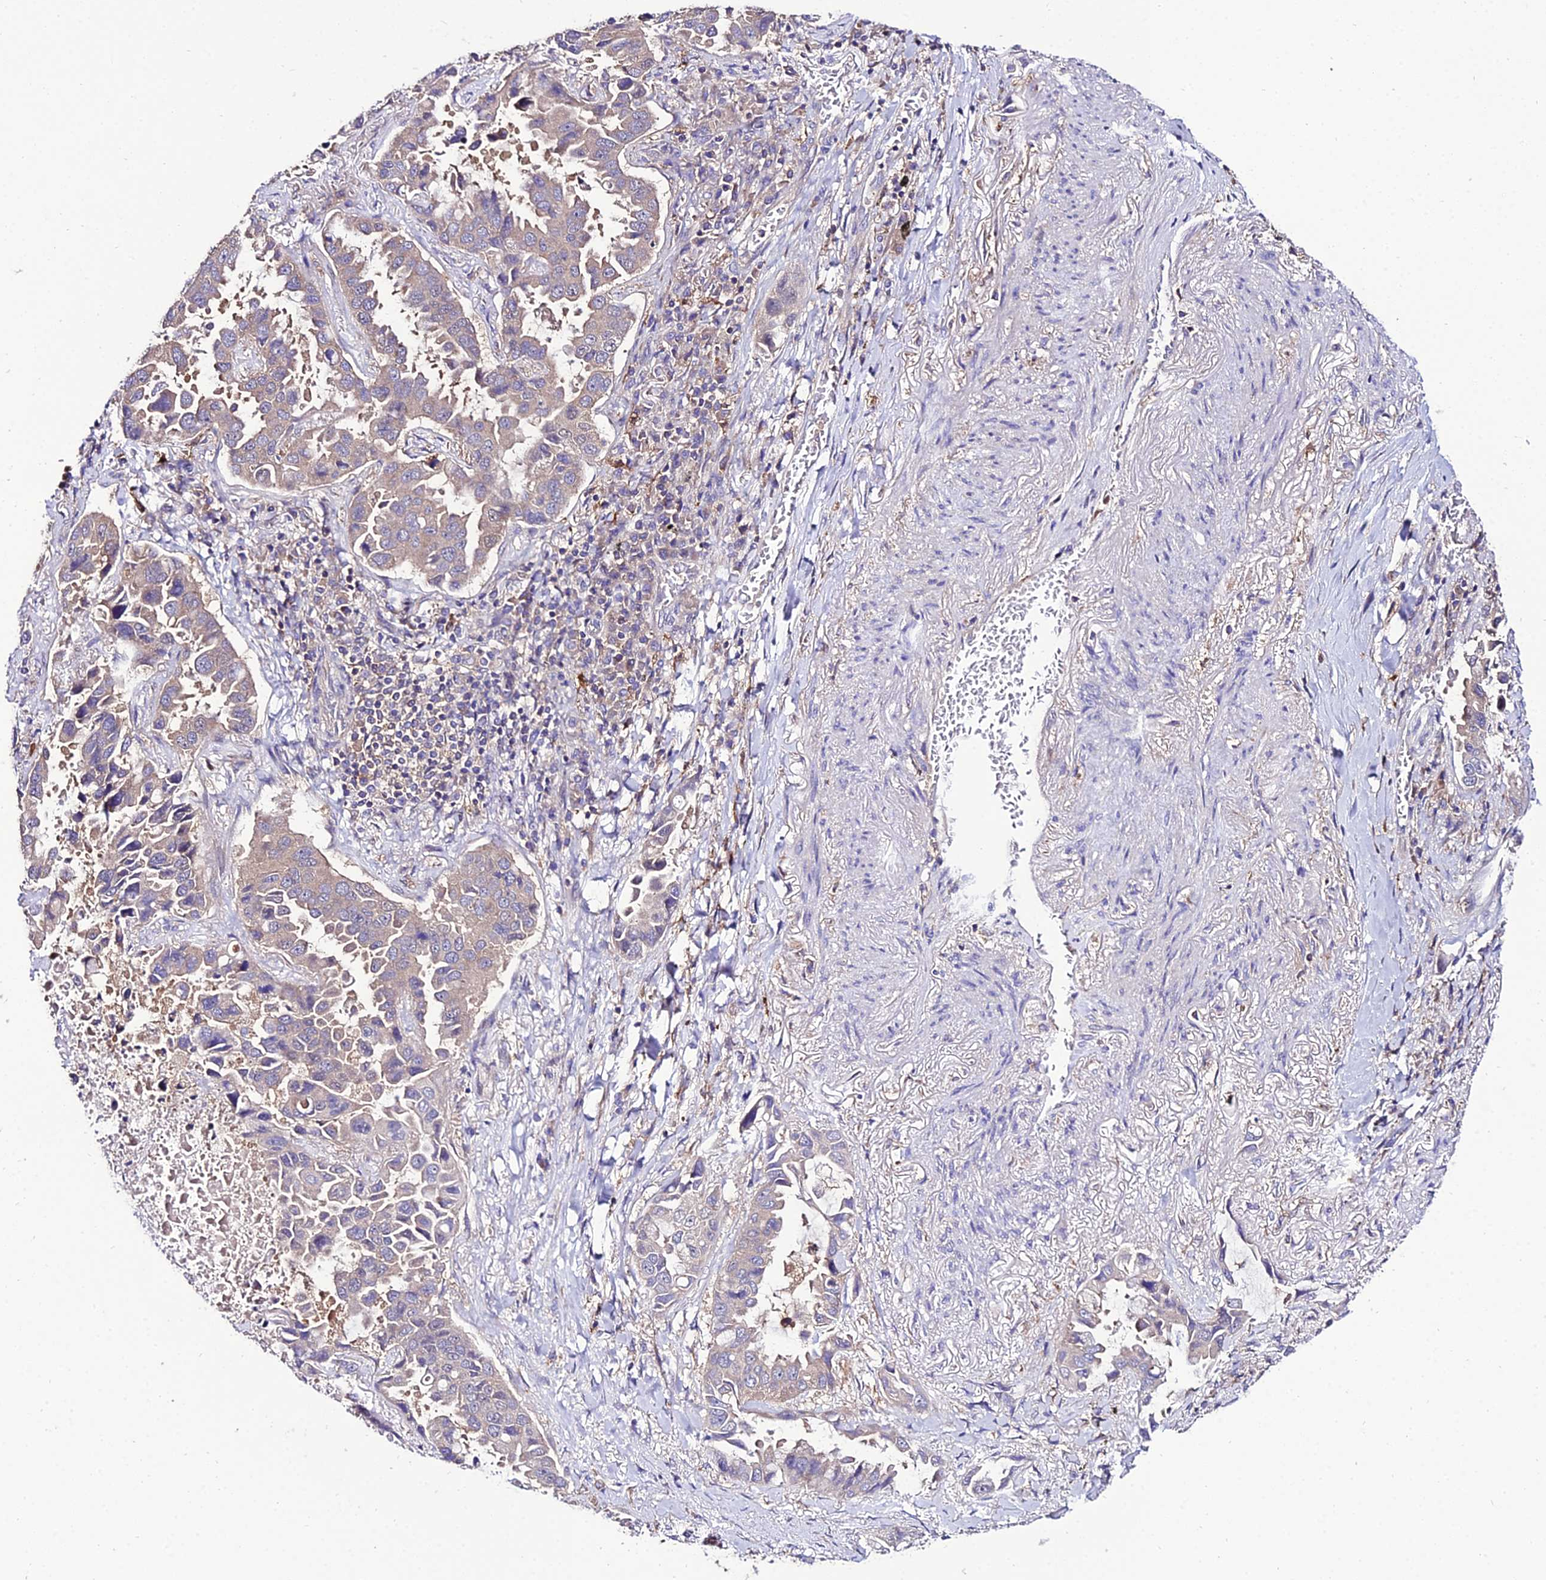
{"staining": {"intensity": "weak", "quantity": "<25%", "location": "cytoplasmic/membranous"}, "tissue": "lung cancer", "cell_type": "Tumor cells", "image_type": "cancer", "snomed": [{"axis": "morphology", "description": "Adenocarcinoma, NOS"}, {"axis": "topography", "description": "Lung"}], "caption": "The IHC image has no significant staining in tumor cells of lung adenocarcinoma tissue.", "gene": "C2orf69", "patient": {"sex": "male", "age": 64}}